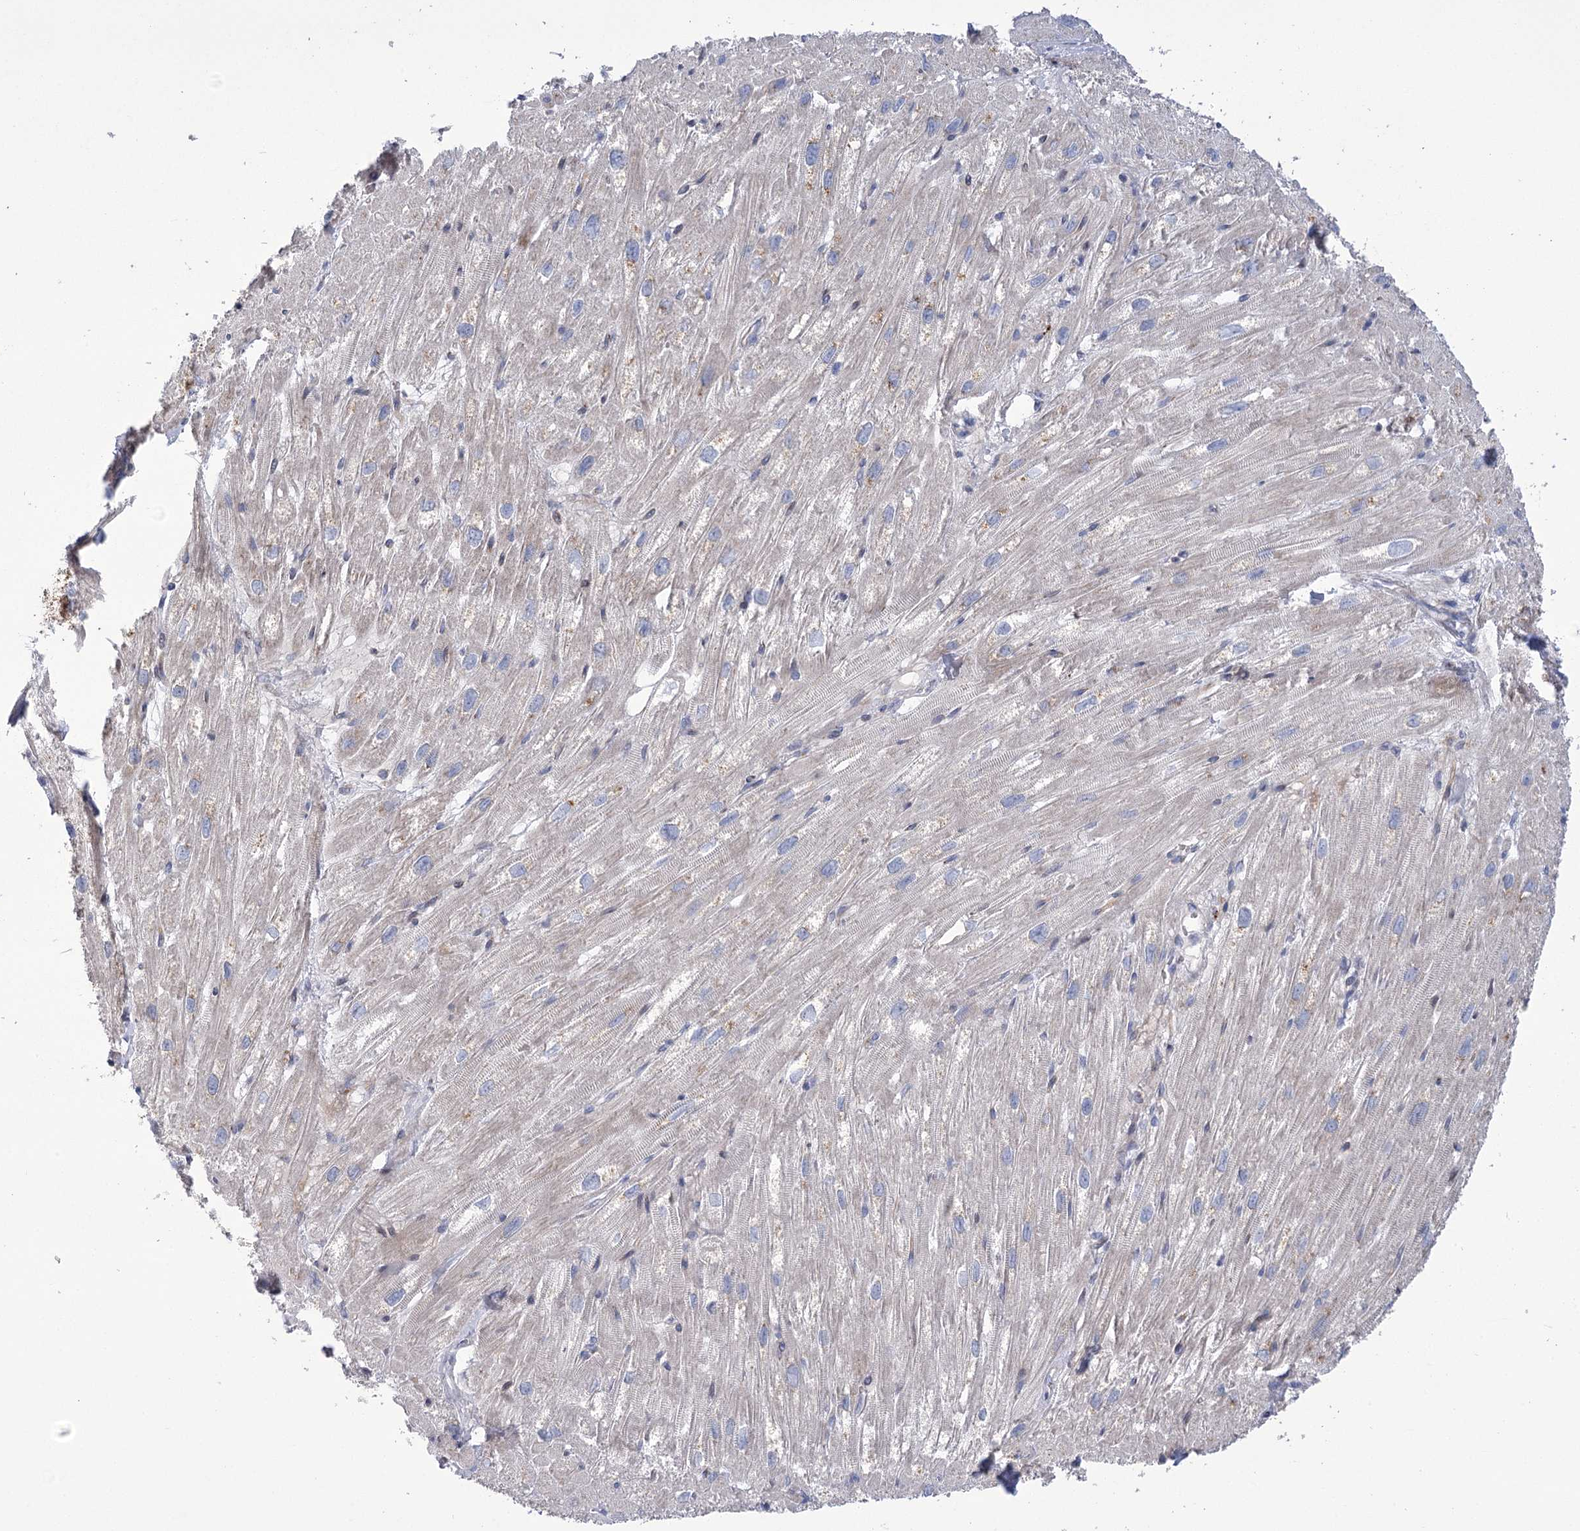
{"staining": {"intensity": "negative", "quantity": "none", "location": "none"}, "tissue": "heart muscle", "cell_type": "Cardiomyocytes", "image_type": "normal", "snomed": [{"axis": "morphology", "description": "Normal tissue, NOS"}, {"axis": "topography", "description": "Heart"}], "caption": "IHC photomicrograph of benign heart muscle: heart muscle stained with DAB demonstrates no significant protein expression in cardiomyocytes. (Stains: DAB IHC with hematoxylin counter stain, Microscopy: brightfield microscopy at high magnification).", "gene": "NME7", "patient": {"sex": "male", "age": 50}}